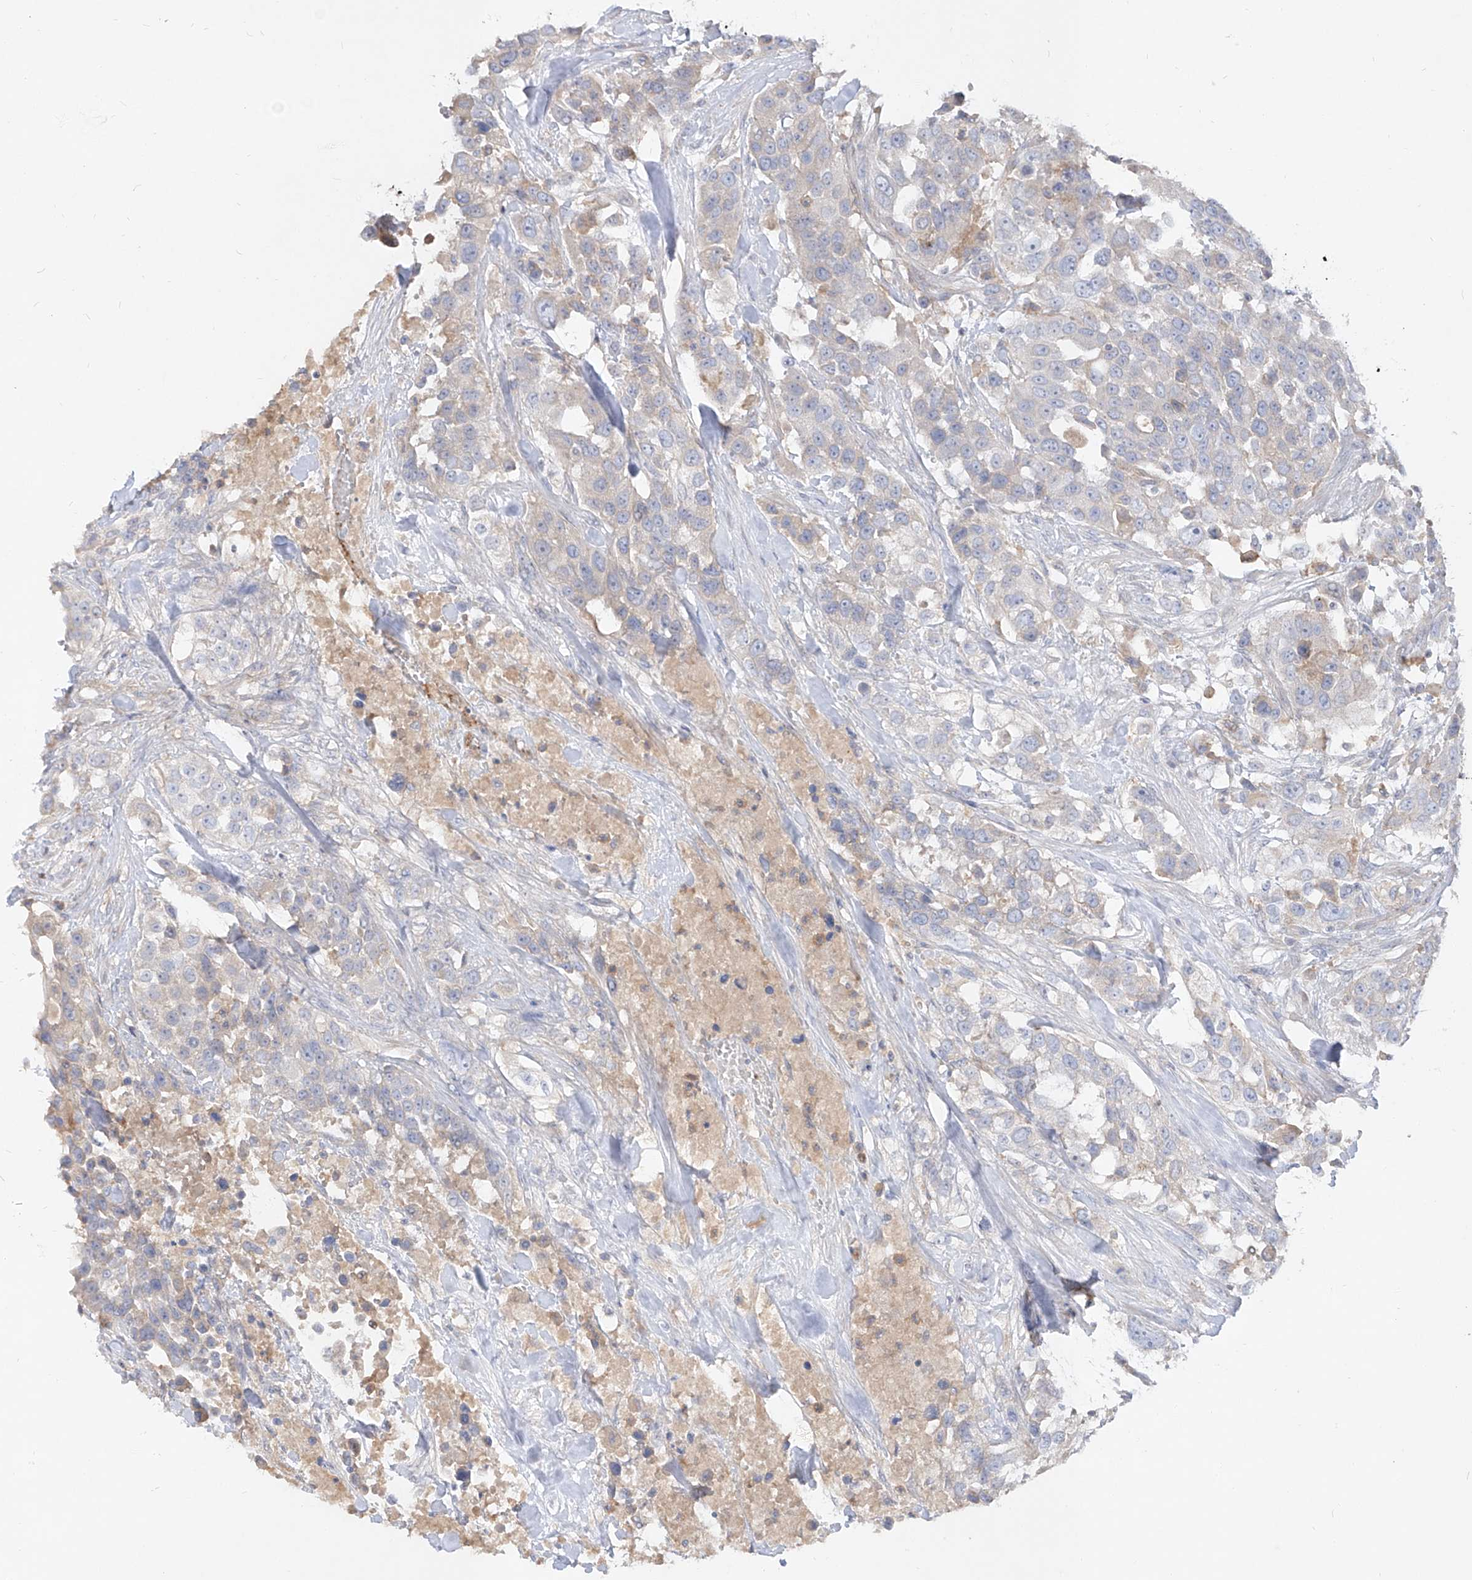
{"staining": {"intensity": "negative", "quantity": "none", "location": "none"}, "tissue": "urothelial cancer", "cell_type": "Tumor cells", "image_type": "cancer", "snomed": [{"axis": "morphology", "description": "Urothelial carcinoma, High grade"}, {"axis": "topography", "description": "Urinary bladder"}], "caption": "A high-resolution photomicrograph shows immunohistochemistry staining of urothelial cancer, which shows no significant staining in tumor cells. (DAB (3,3'-diaminobenzidine) immunohistochemistry with hematoxylin counter stain).", "gene": "RBFOX3", "patient": {"sex": "female", "age": 80}}